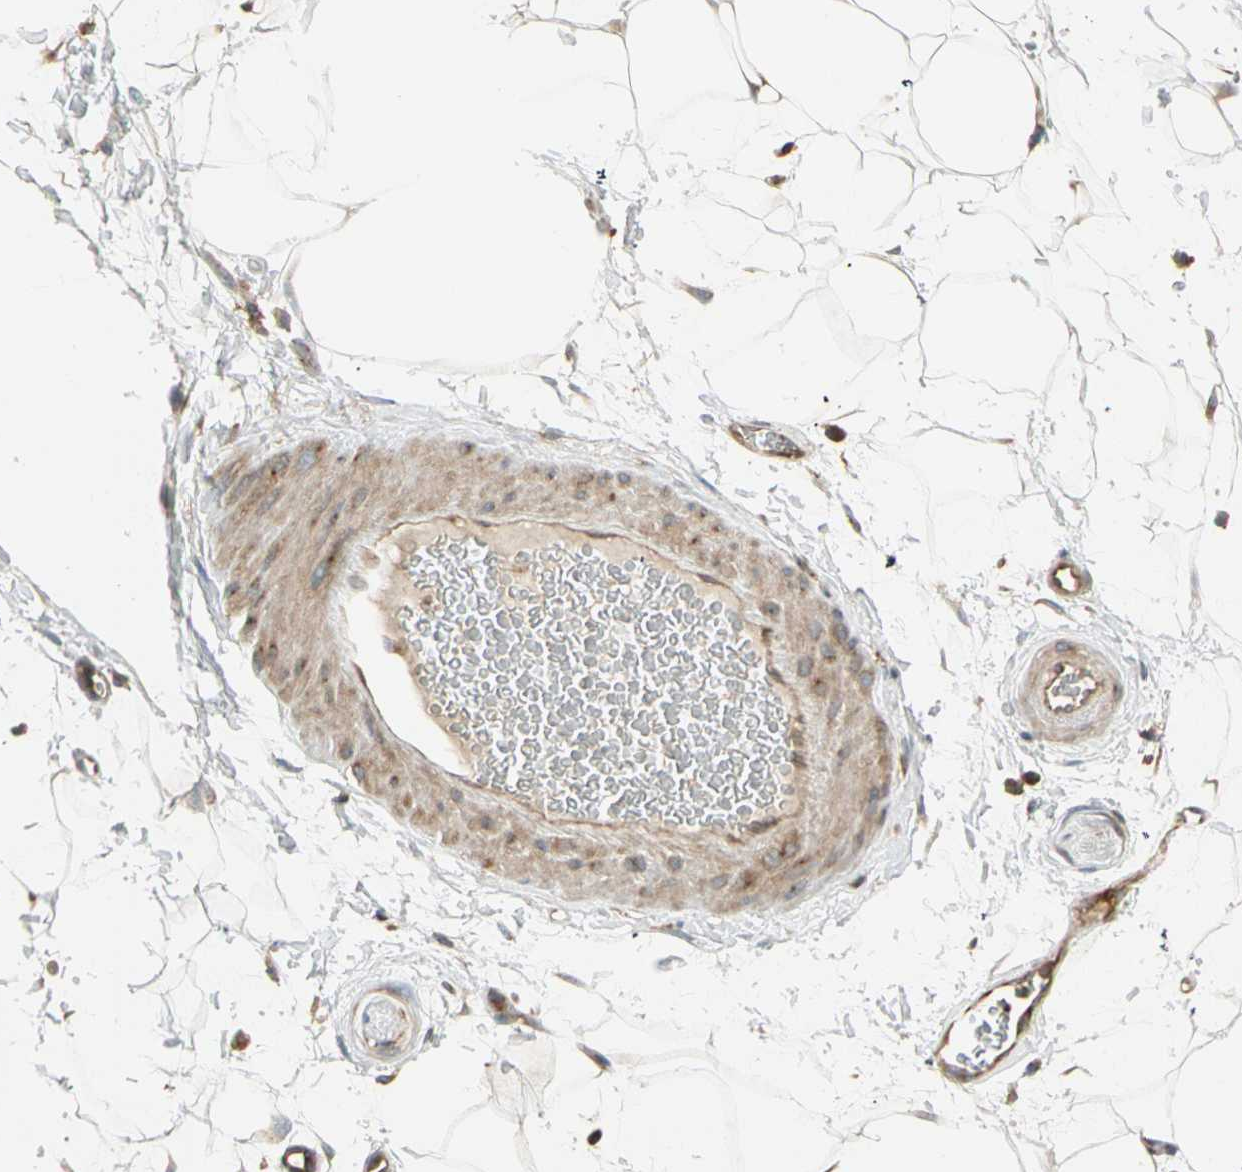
{"staining": {"intensity": "weak", "quantity": ">75%", "location": "cytoplasmic/membranous"}, "tissue": "adipose tissue", "cell_type": "Adipocytes", "image_type": "normal", "snomed": [{"axis": "morphology", "description": "Normal tissue, NOS"}, {"axis": "topography", "description": "Soft tissue"}], "caption": "A histopathology image of human adipose tissue stained for a protein exhibits weak cytoplasmic/membranous brown staining in adipocytes.", "gene": "TRIO", "patient": {"sex": "male", "age": 72}}